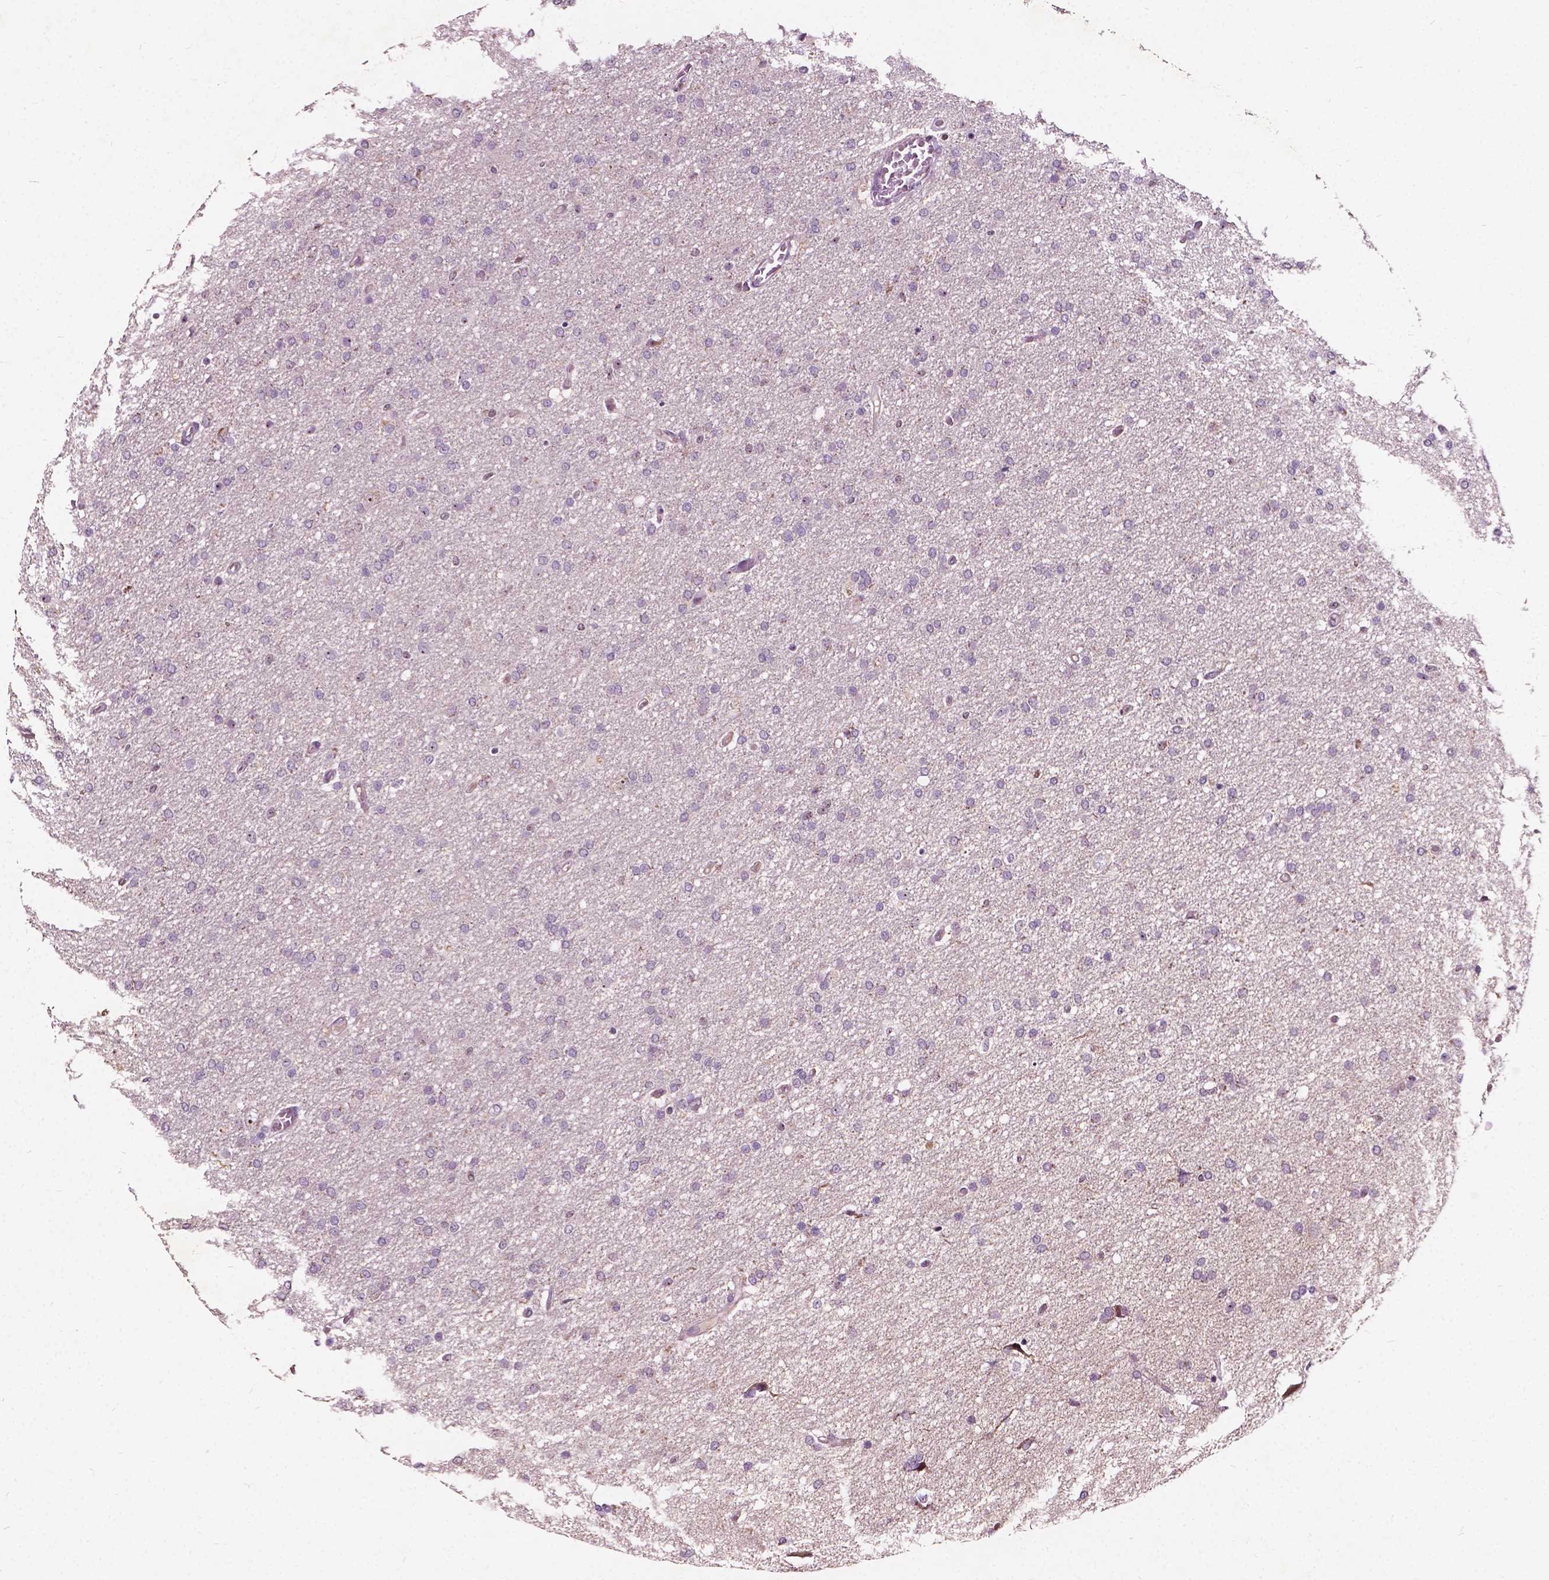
{"staining": {"intensity": "negative", "quantity": "none", "location": "none"}, "tissue": "glioma", "cell_type": "Tumor cells", "image_type": "cancer", "snomed": [{"axis": "morphology", "description": "Glioma, malignant, High grade"}, {"axis": "topography", "description": "Cerebral cortex"}], "caption": "The immunohistochemistry (IHC) histopathology image has no significant positivity in tumor cells of high-grade glioma (malignant) tissue. (DAB IHC visualized using brightfield microscopy, high magnification).", "gene": "ODF3L2", "patient": {"sex": "male", "age": 70}}